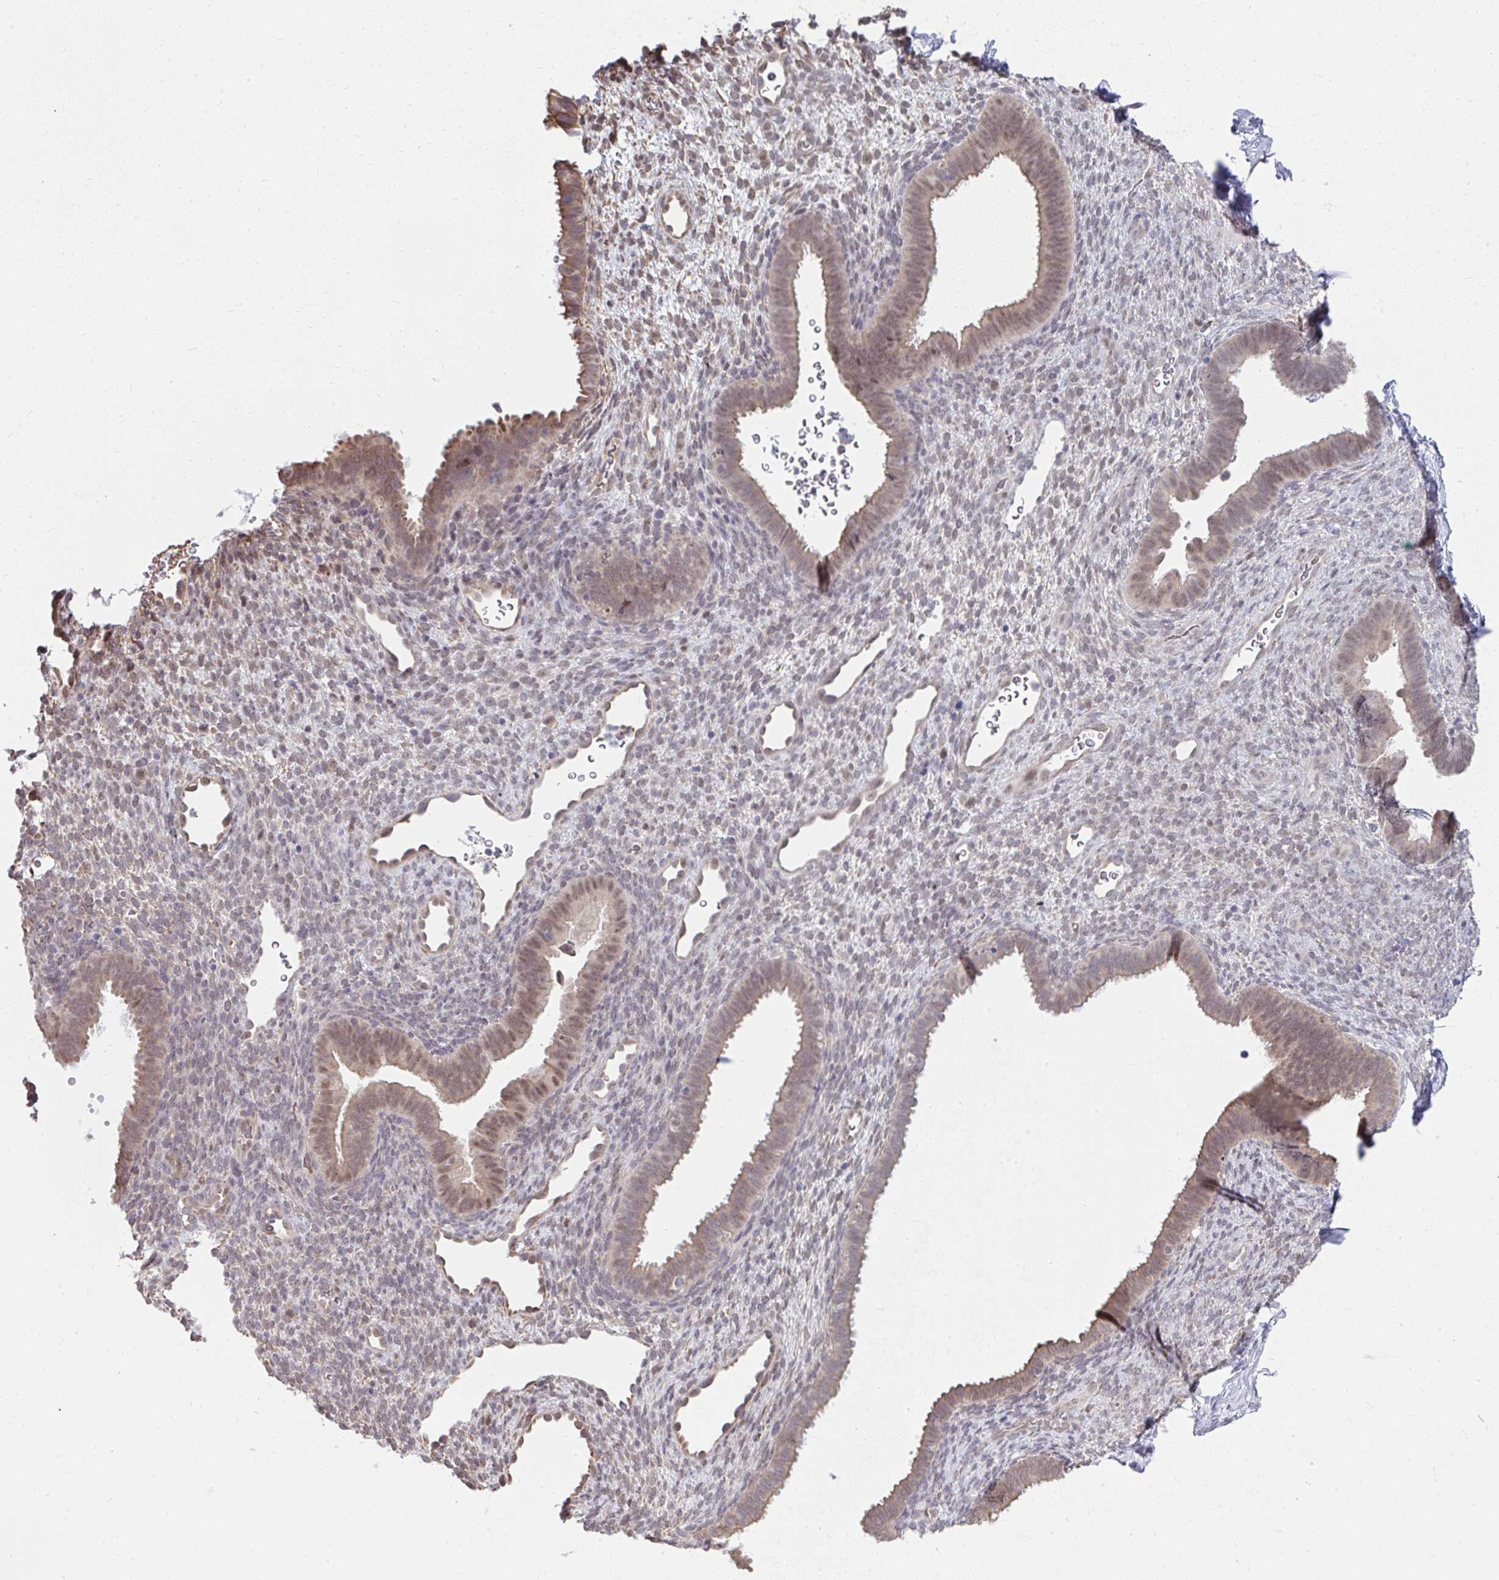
{"staining": {"intensity": "weak", "quantity": "25%-75%", "location": "cytoplasmic/membranous"}, "tissue": "endometrium", "cell_type": "Cells in endometrial stroma", "image_type": "normal", "snomed": [{"axis": "morphology", "description": "Normal tissue, NOS"}, {"axis": "topography", "description": "Endometrium"}], "caption": "Endometrium stained with IHC shows weak cytoplasmic/membranous expression in about 25%-75% of cells in endometrial stroma. (DAB IHC with brightfield microscopy, high magnification).", "gene": "NMNAT1", "patient": {"sex": "female", "age": 34}}